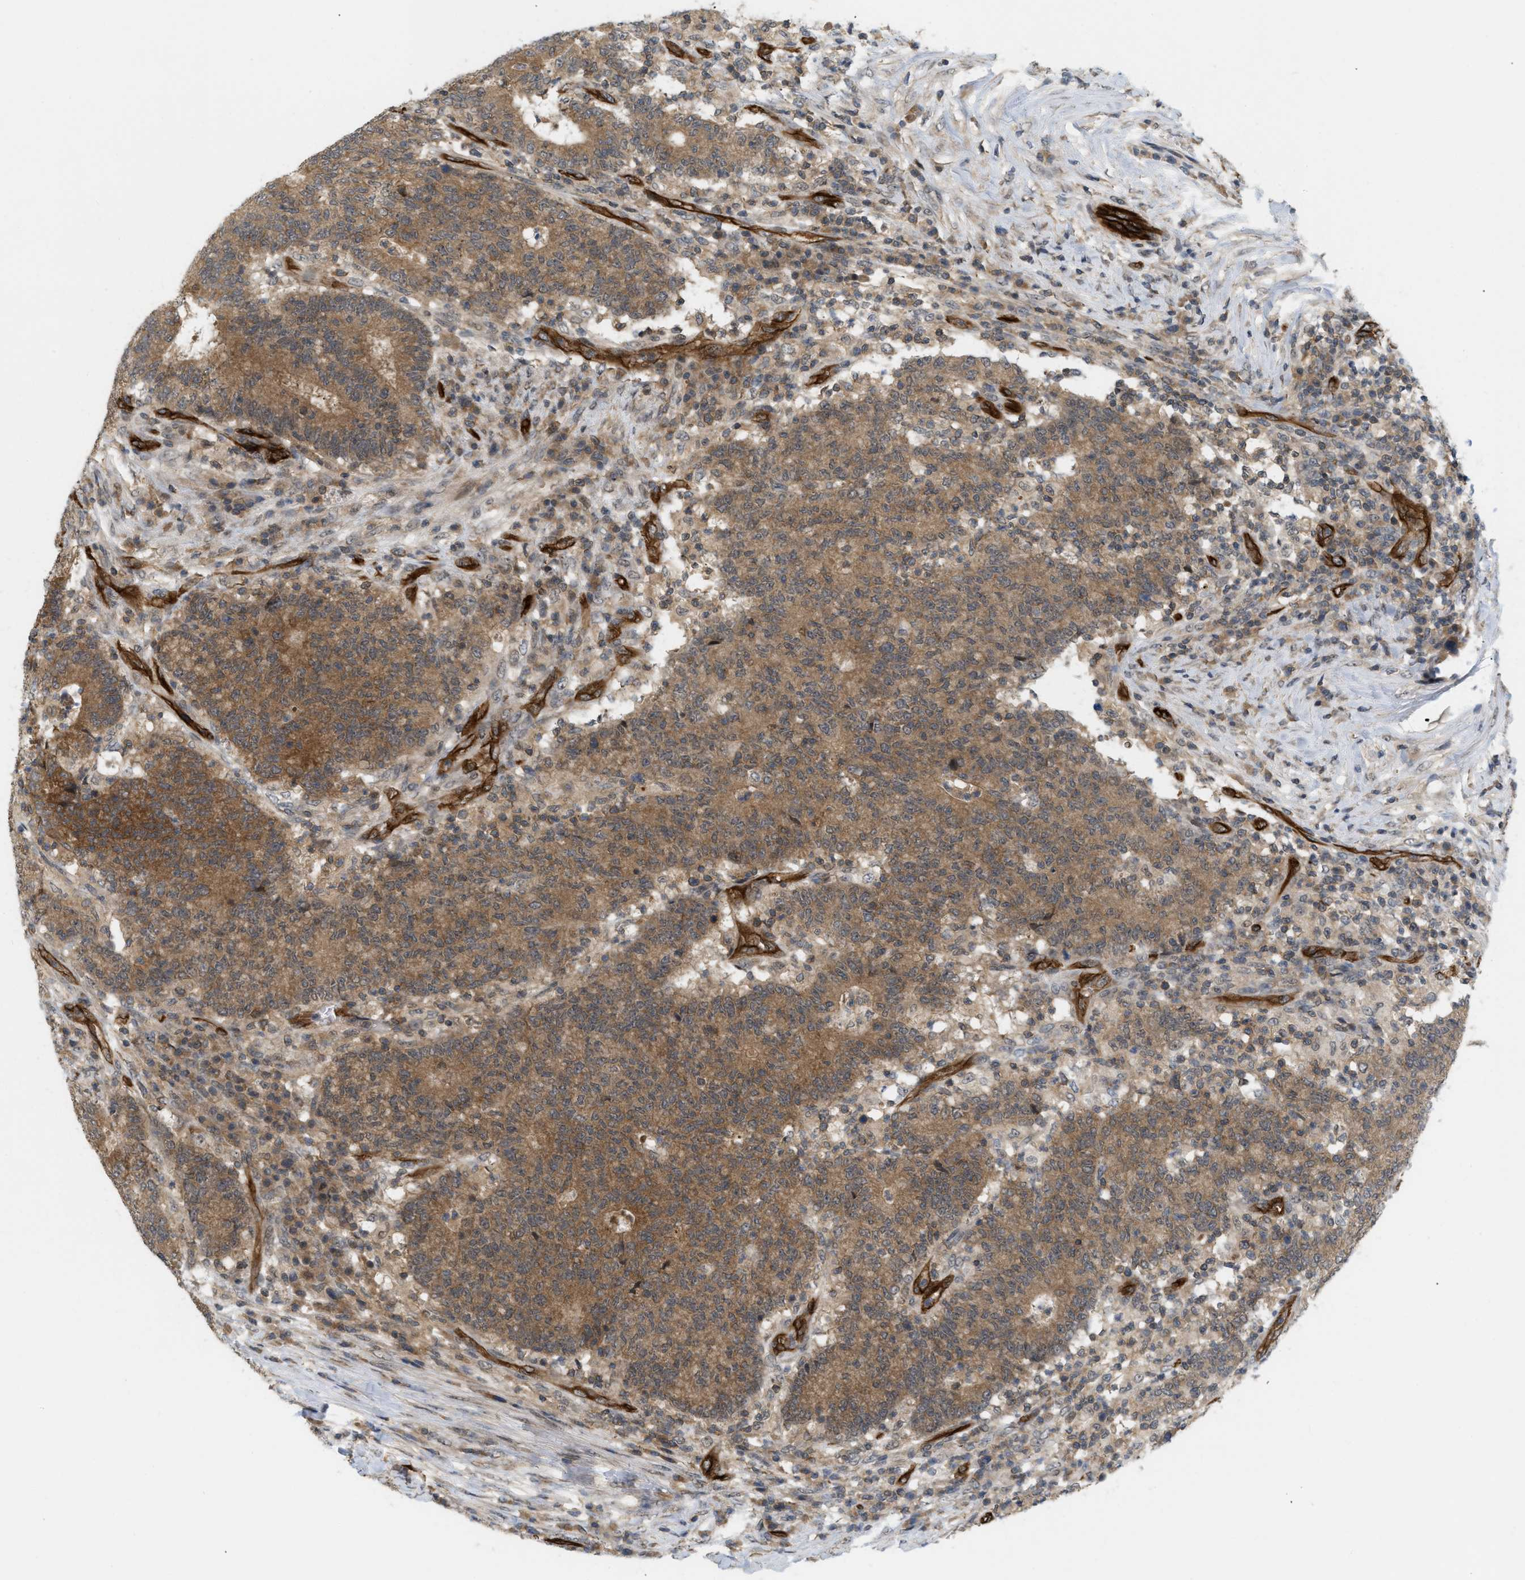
{"staining": {"intensity": "moderate", "quantity": ">75%", "location": "cytoplasmic/membranous"}, "tissue": "colorectal cancer", "cell_type": "Tumor cells", "image_type": "cancer", "snomed": [{"axis": "morphology", "description": "Normal tissue, NOS"}, {"axis": "morphology", "description": "Adenocarcinoma, NOS"}, {"axis": "topography", "description": "Colon"}], "caption": "Colorectal adenocarcinoma stained for a protein displays moderate cytoplasmic/membranous positivity in tumor cells. The staining was performed using DAB to visualize the protein expression in brown, while the nuclei were stained in blue with hematoxylin (Magnification: 20x).", "gene": "PALMD", "patient": {"sex": "female", "age": 75}}